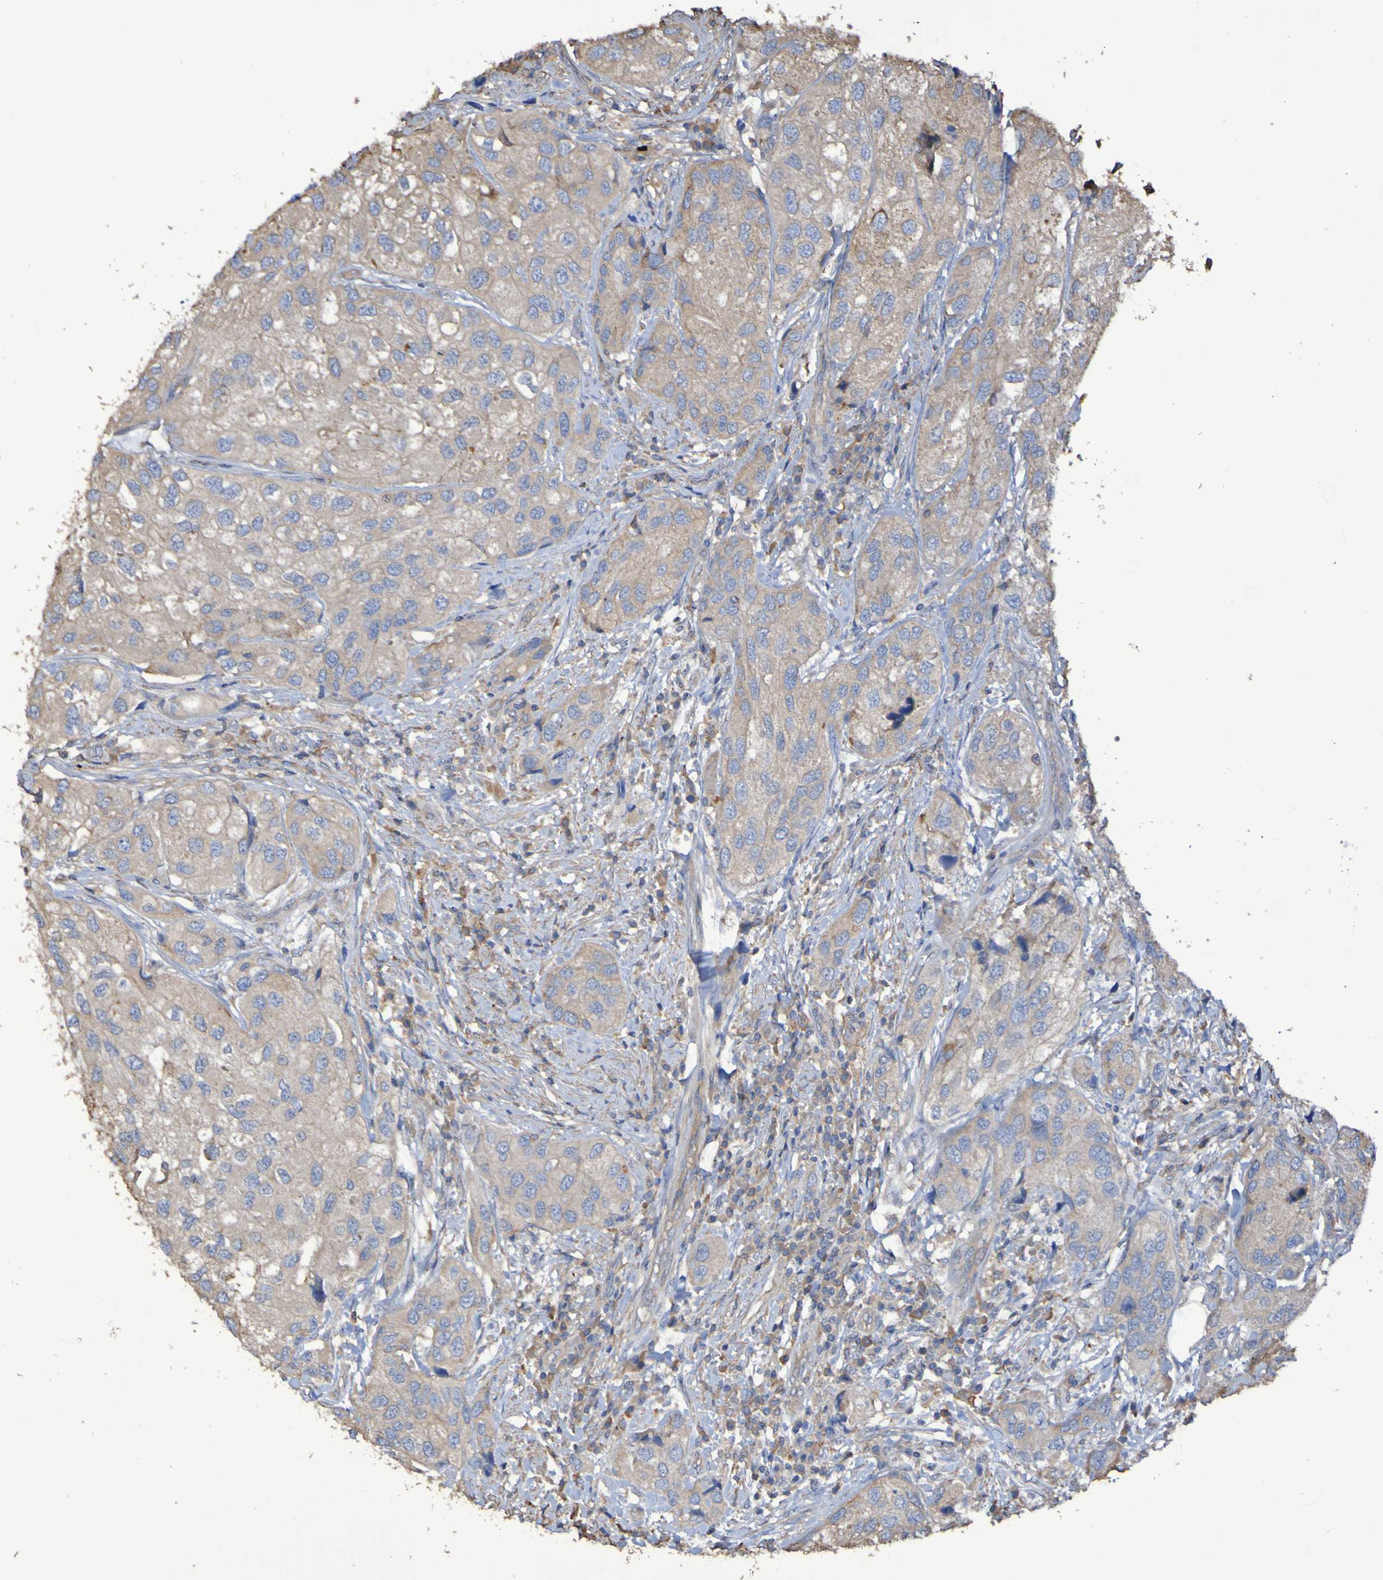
{"staining": {"intensity": "weak", "quantity": ">75%", "location": "cytoplasmic/membranous"}, "tissue": "urothelial cancer", "cell_type": "Tumor cells", "image_type": "cancer", "snomed": [{"axis": "morphology", "description": "Urothelial carcinoma, High grade"}, {"axis": "topography", "description": "Urinary bladder"}], "caption": "Tumor cells exhibit weak cytoplasmic/membranous staining in about >75% of cells in urothelial cancer. The staining was performed using DAB (3,3'-diaminobenzidine), with brown indicating positive protein expression. Nuclei are stained blue with hematoxylin.", "gene": "SYNJ1", "patient": {"sex": "female", "age": 64}}